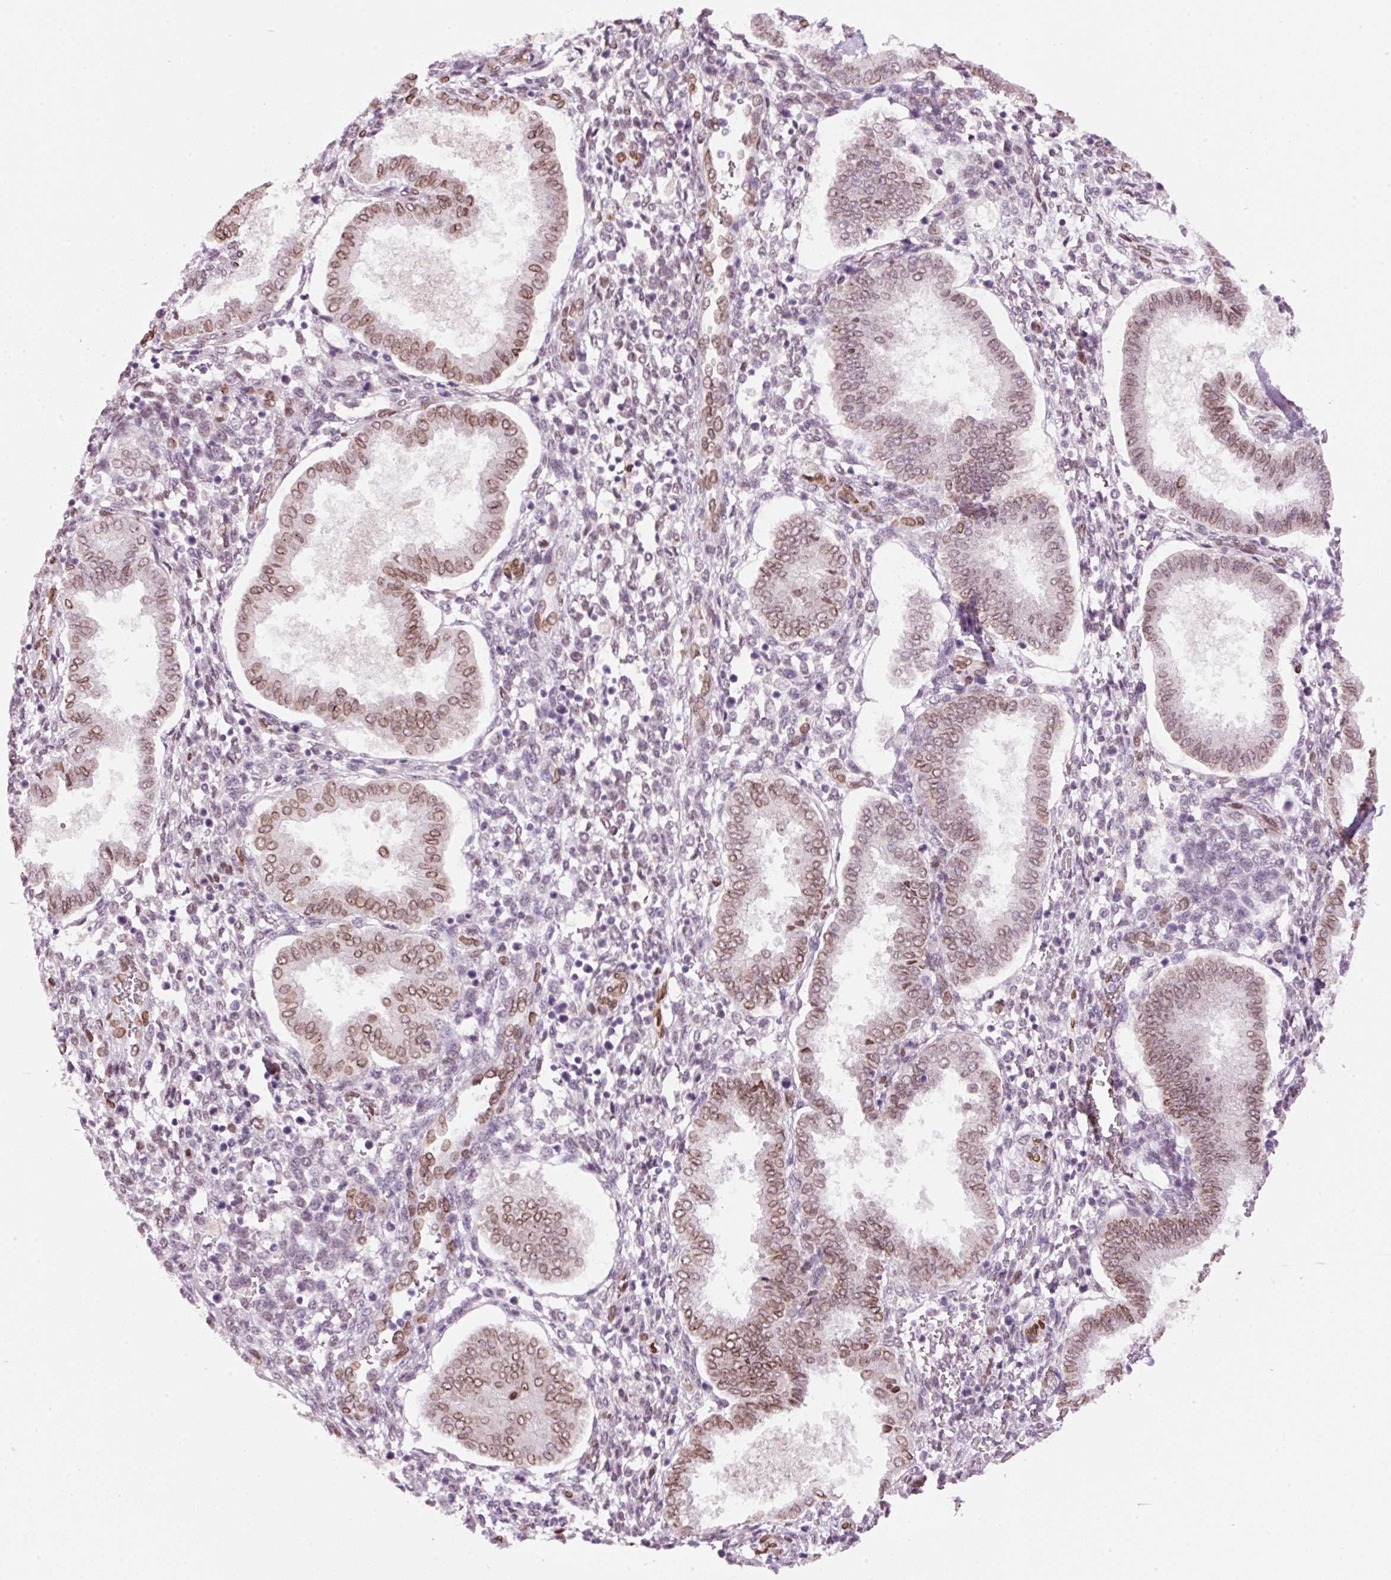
{"staining": {"intensity": "moderate", "quantity": "25%-75%", "location": "cytoplasmic/membranous,nuclear"}, "tissue": "endometrium", "cell_type": "Cells in endometrial stroma", "image_type": "normal", "snomed": [{"axis": "morphology", "description": "Normal tissue, NOS"}, {"axis": "topography", "description": "Endometrium"}], "caption": "Immunohistochemistry (DAB) staining of benign endometrium demonstrates moderate cytoplasmic/membranous,nuclear protein staining in approximately 25%-75% of cells in endometrial stroma.", "gene": "ZNF224", "patient": {"sex": "female", "age": 24}}